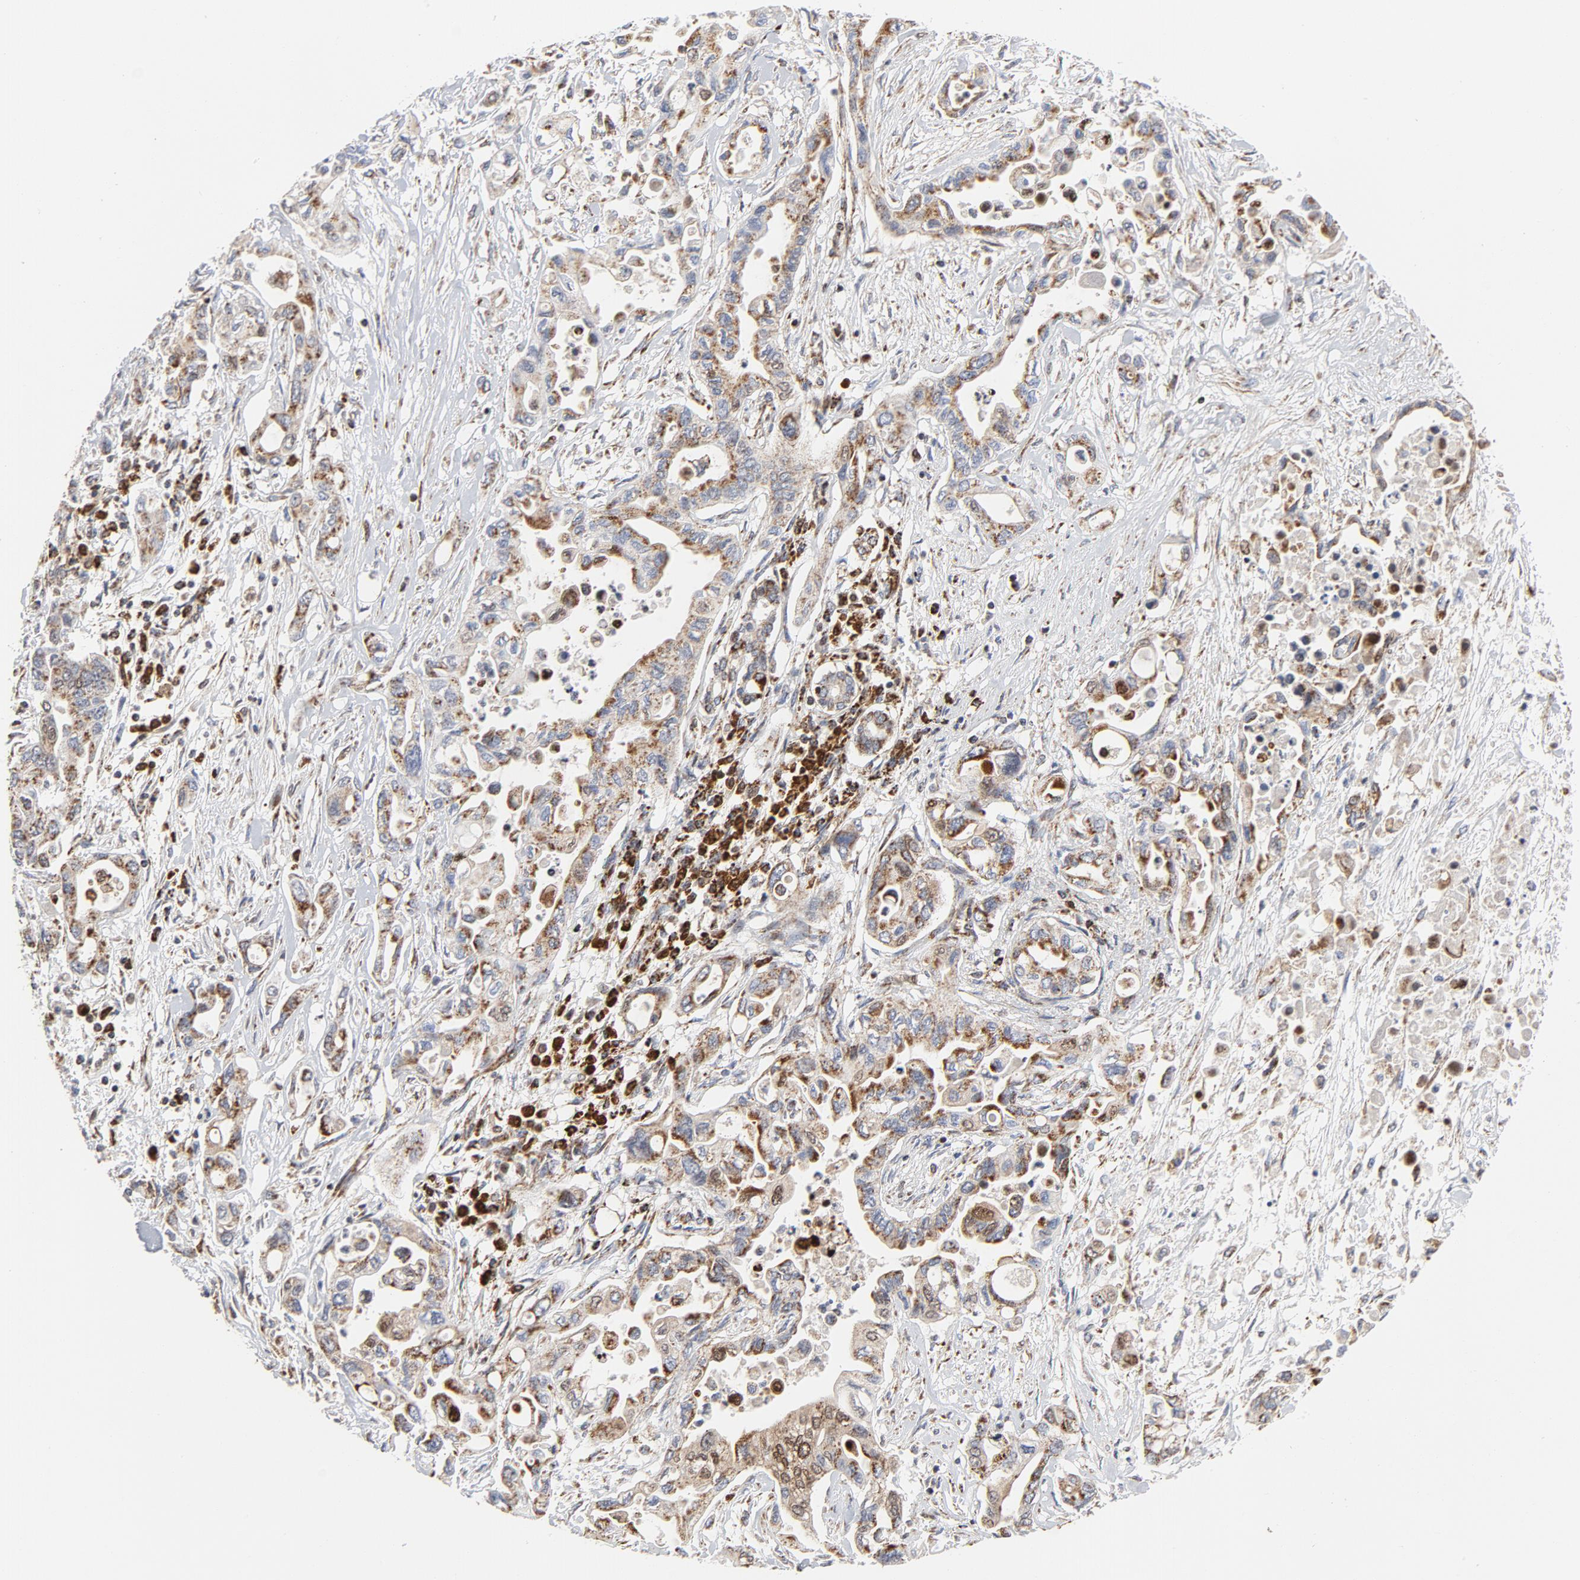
{"staining": {"intensity": "moderate", "quantity": ">75%", "location": "cytoplasmic/membranous"}, "tissue": "pancreatic cancer", "cell_type": "Tumor cells", "image_type": "cancer", "snomed": [{"axis": "morphology", "description": "Adenocarcinoma, NOS"}, {"axis": "topography", "description": "Pancreas"}], "caption": "Immunohistochemistry photomicrograph of human pancreatic cancer stained for a protein (brown), which reveals medium levels of moderate cytoplasmic/membranous staining in about >75% of tumor cells.", "gene": "CYCS", "patient": {"sex": "female", "age": 57}}